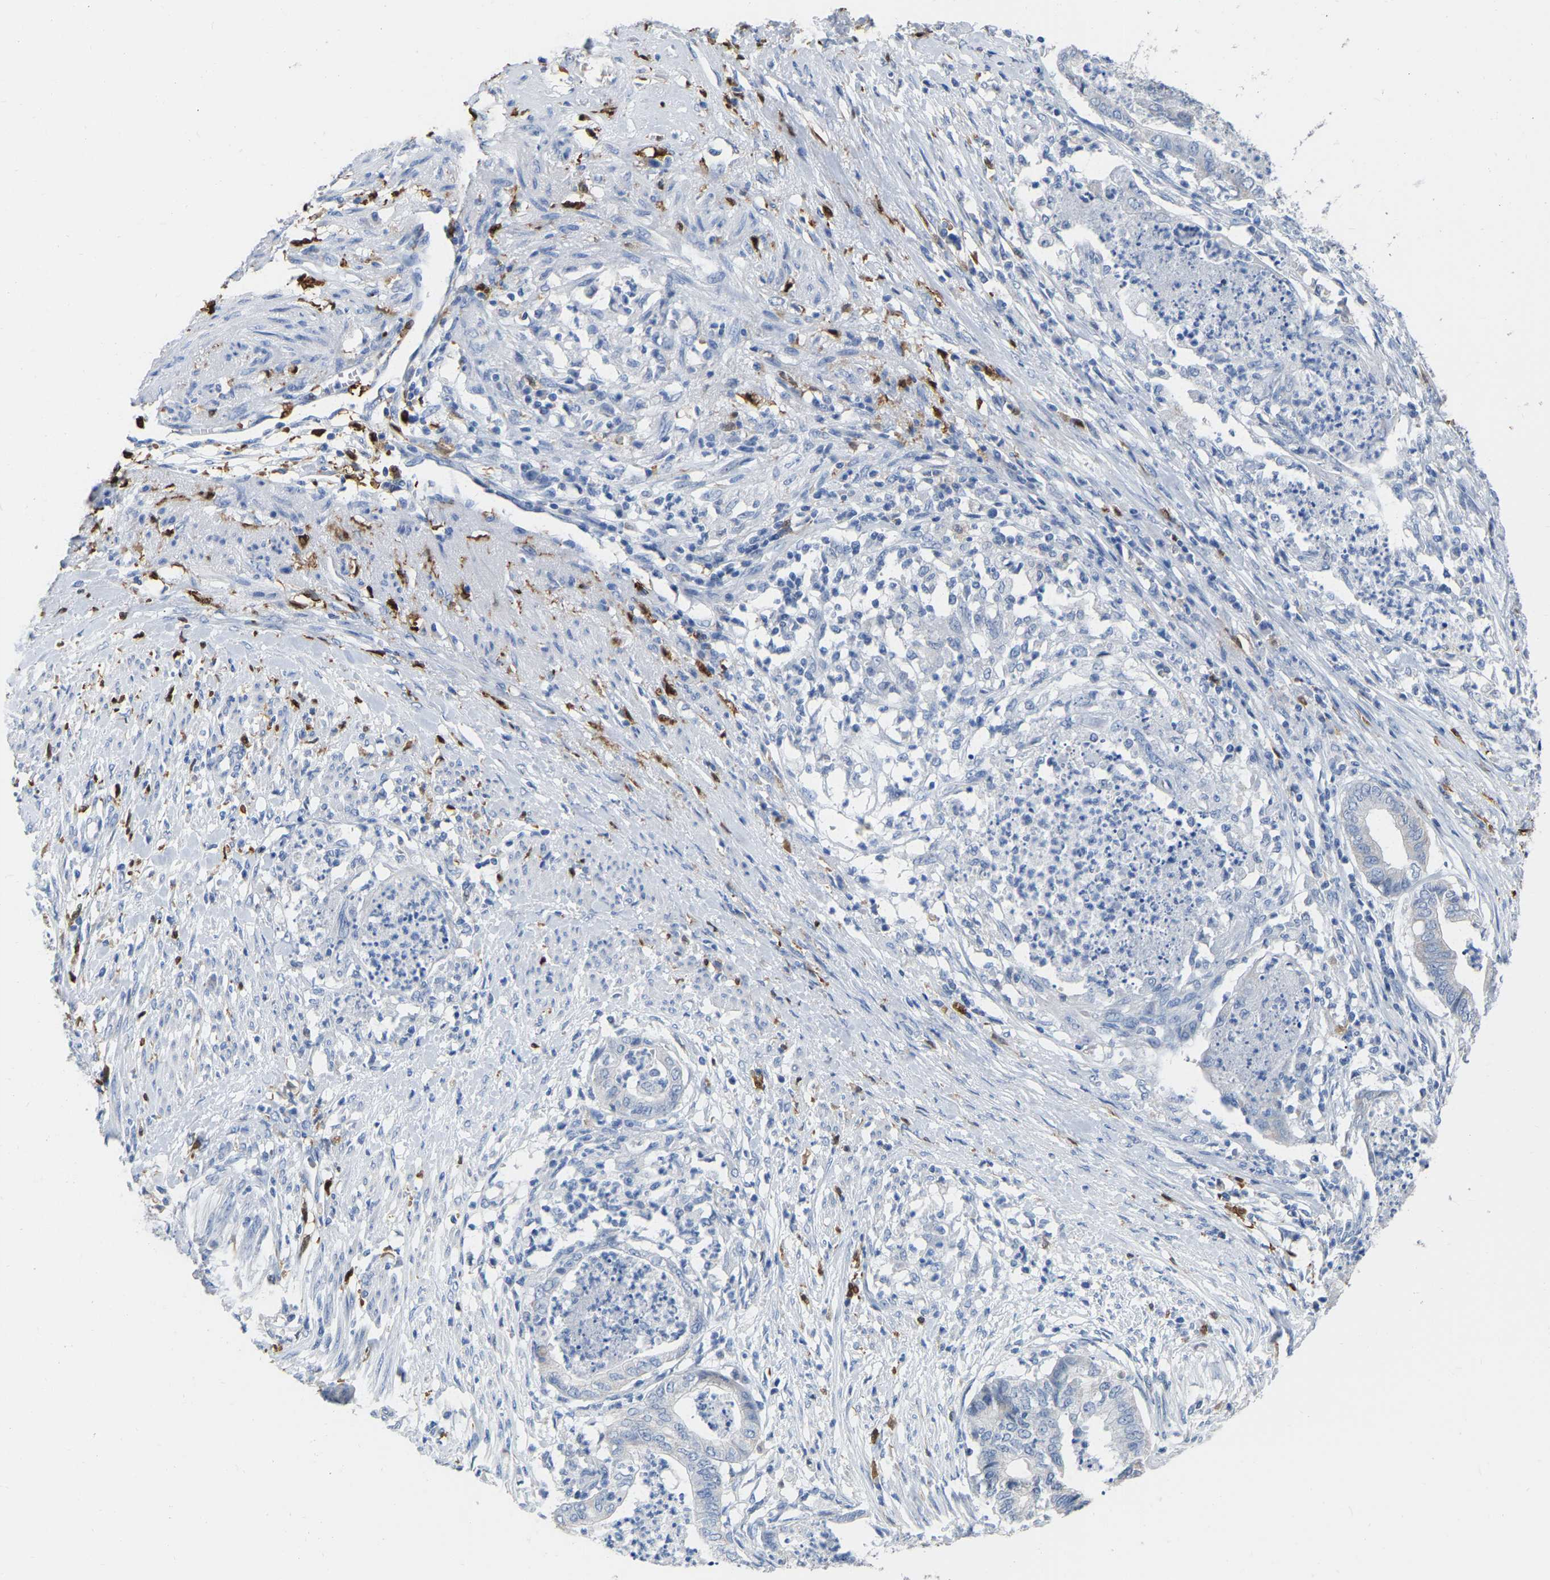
{"staining": {"intensity": "negative", "quantity": "none", "location": "none"}, "tissue": "endometrial cancer", "cell_type": "Tumor cells", "image_type": "cancer", "snomed": [{"axis": "morphology", "description": "Necrosis, NOS"}, {"axis": "morphology", "description": "Adenocarcinoma, NOS"}, {"axis": "topography", "description": "Endometrium"}], "caption": "This photomicrograph is of endometrial cancer stained with immunohistochemistry to label a protein in brown with the nuclei are counter-stained blue. There is no positivity in tumor cells.", "gene": "ULBP2", "patient": {"sex": "female", "age": 79}}